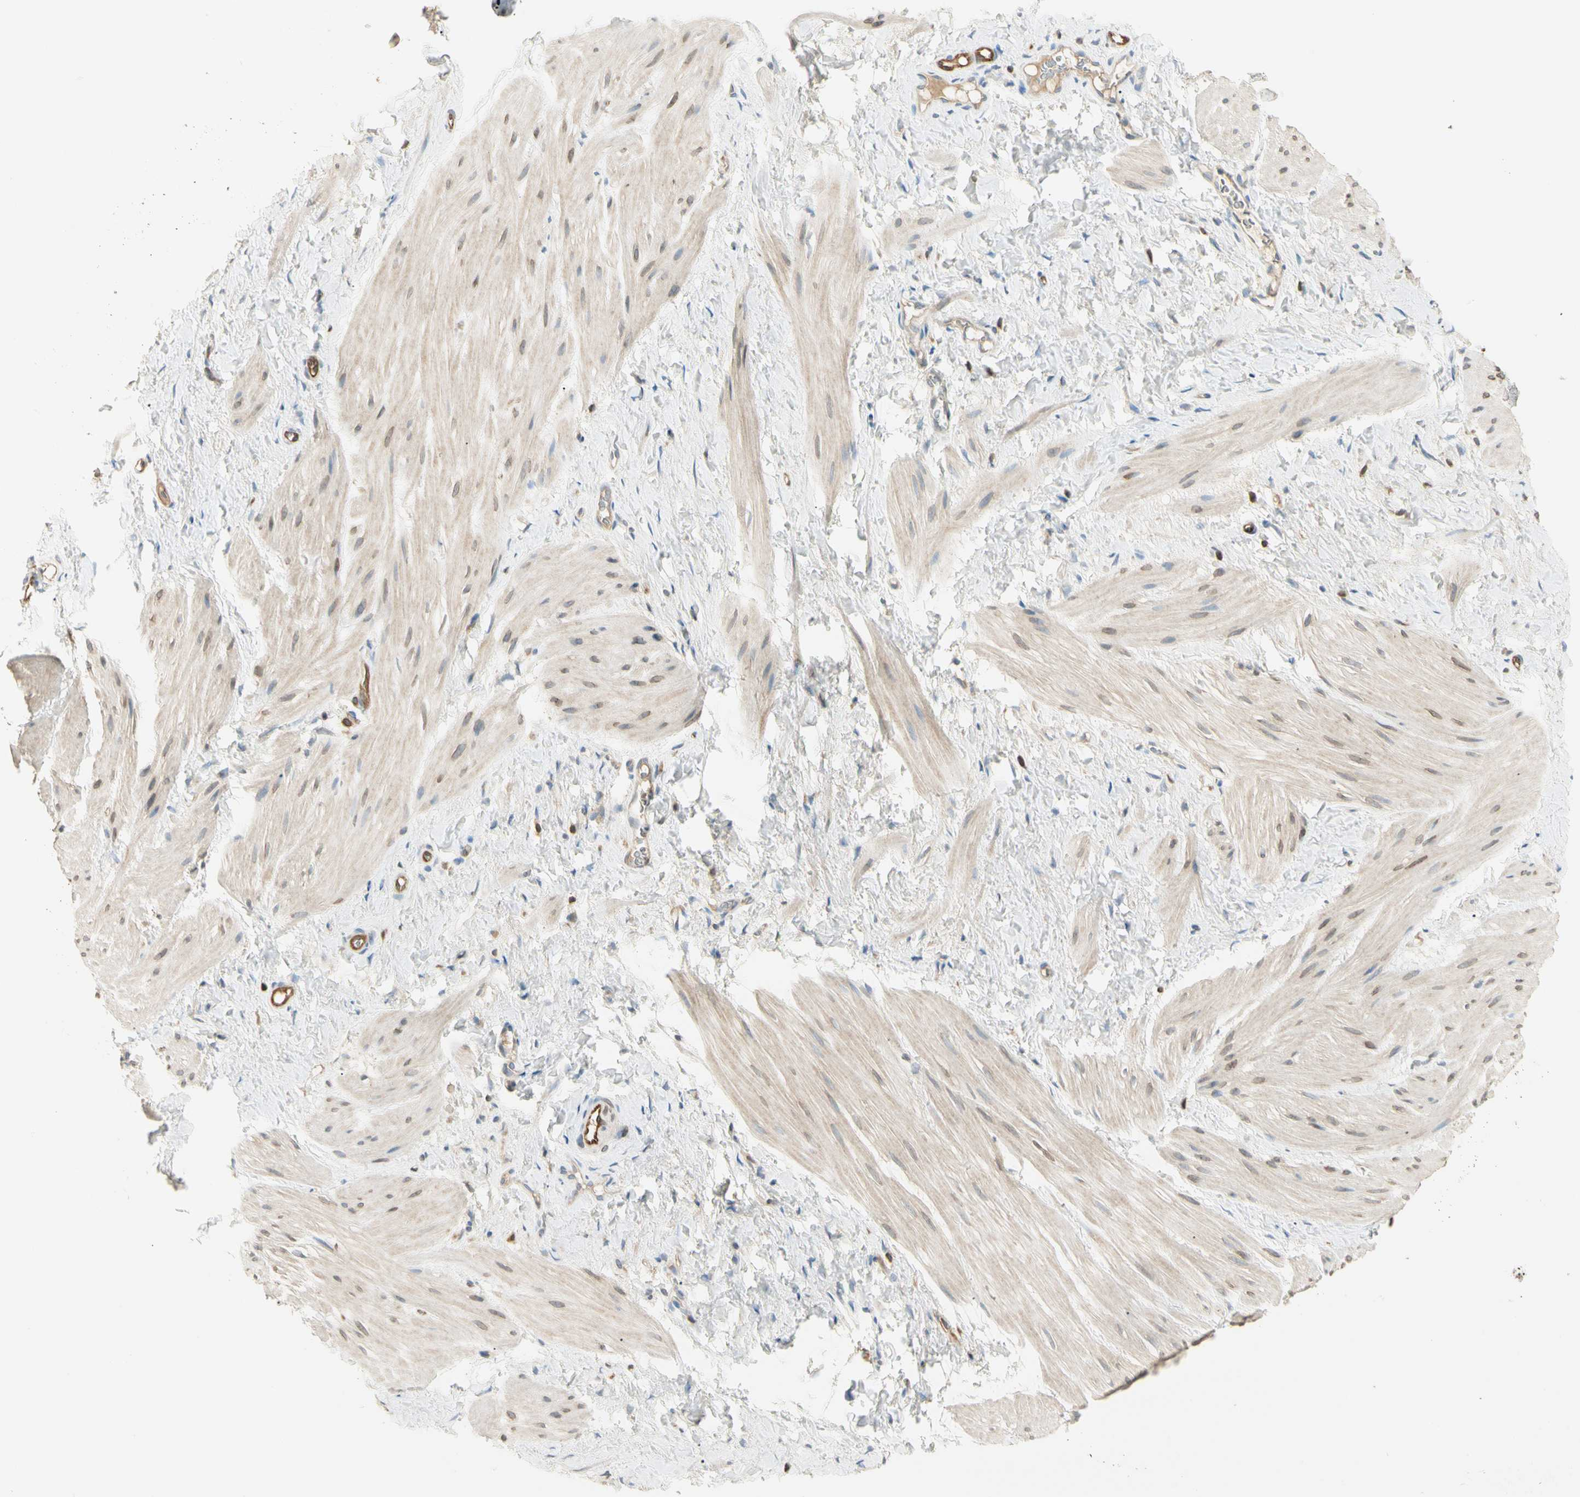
{"staining": {"intensity": "weak", "quantity": ">75%", "location": "cytoplasmic/membranous"}, "tissue": "smooth muscle", "cell_type": "Smooth muscle cells", "image_type": "normal", "snomed": [{"axis": "morphology", "description": "Normal tissue, NOS"}, {"axis": "topography", "description": "Smooth muscle"}], "caption": "Brown immunohistochemical staining in unremarkable smooth muscle displays weak cytoplasmic/membranous positivity in about >75% of smooth muscle cells. The protein is stained brown, and the nuclei are stained in blue (DAB IHC with brightfield microscopy, high magnification).", "gene": "LPCAT2", "patient": {"sex": "male", "age": 16}}